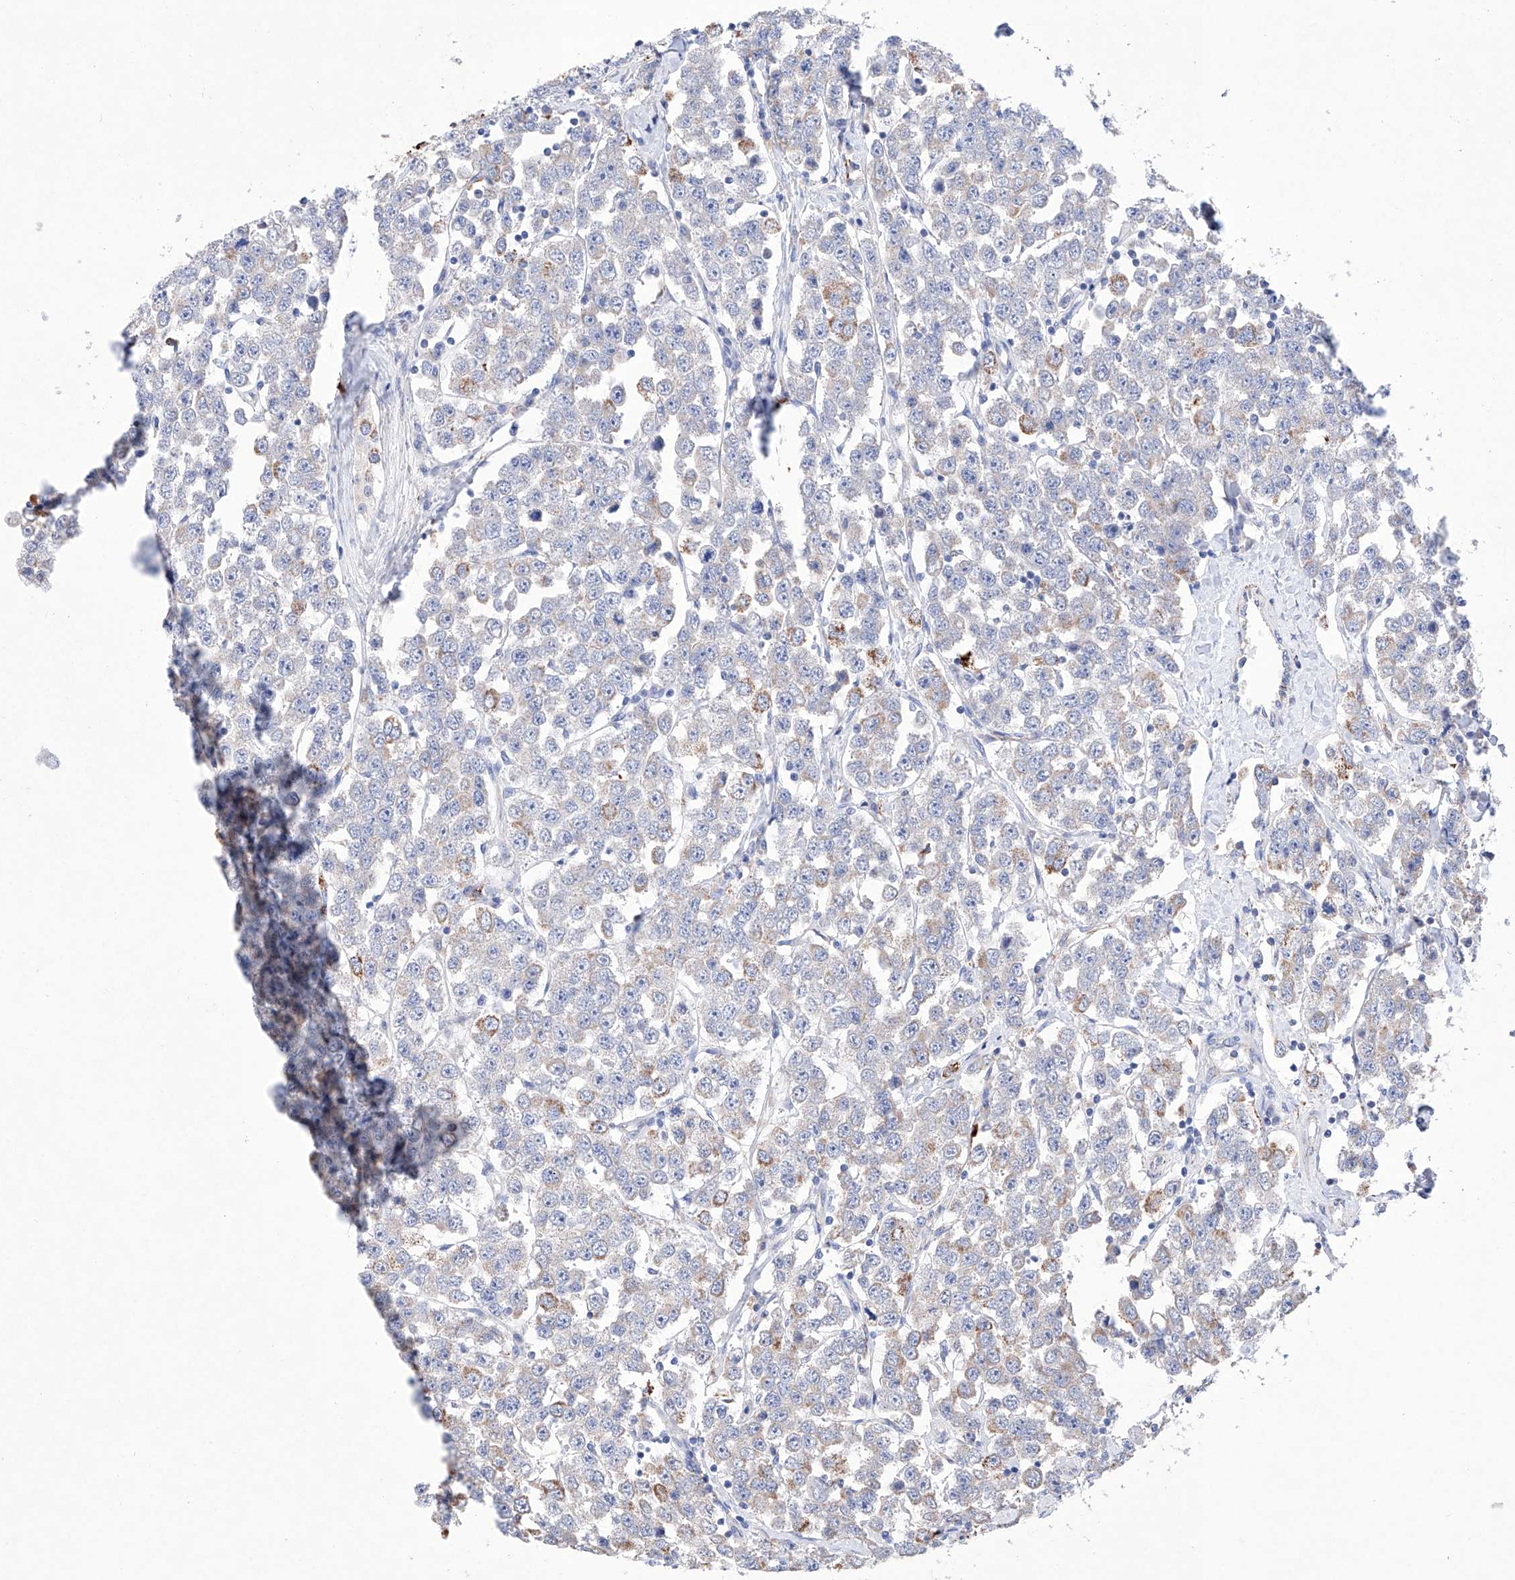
{"staining": {"intensity": "moderate", "quantity": "<25%", "location": "cytoplasmic/membranous"}, "tissue": "testis cancer", "cell_type": "Tumor cells", "image_type": "cancer", "snomed": [{"axis": "morphology", "description": "Seminoma, NOS"}, {"axis": "topography", "description": "Testis"}], "caption": "Brown immunohistochemical staining in human testis cancer shows moderate cytoplasmic/membranous staining in about <25% of tumor cells.", "gene": "NRROS", "patient": {"sex": "male", "age": 28}}